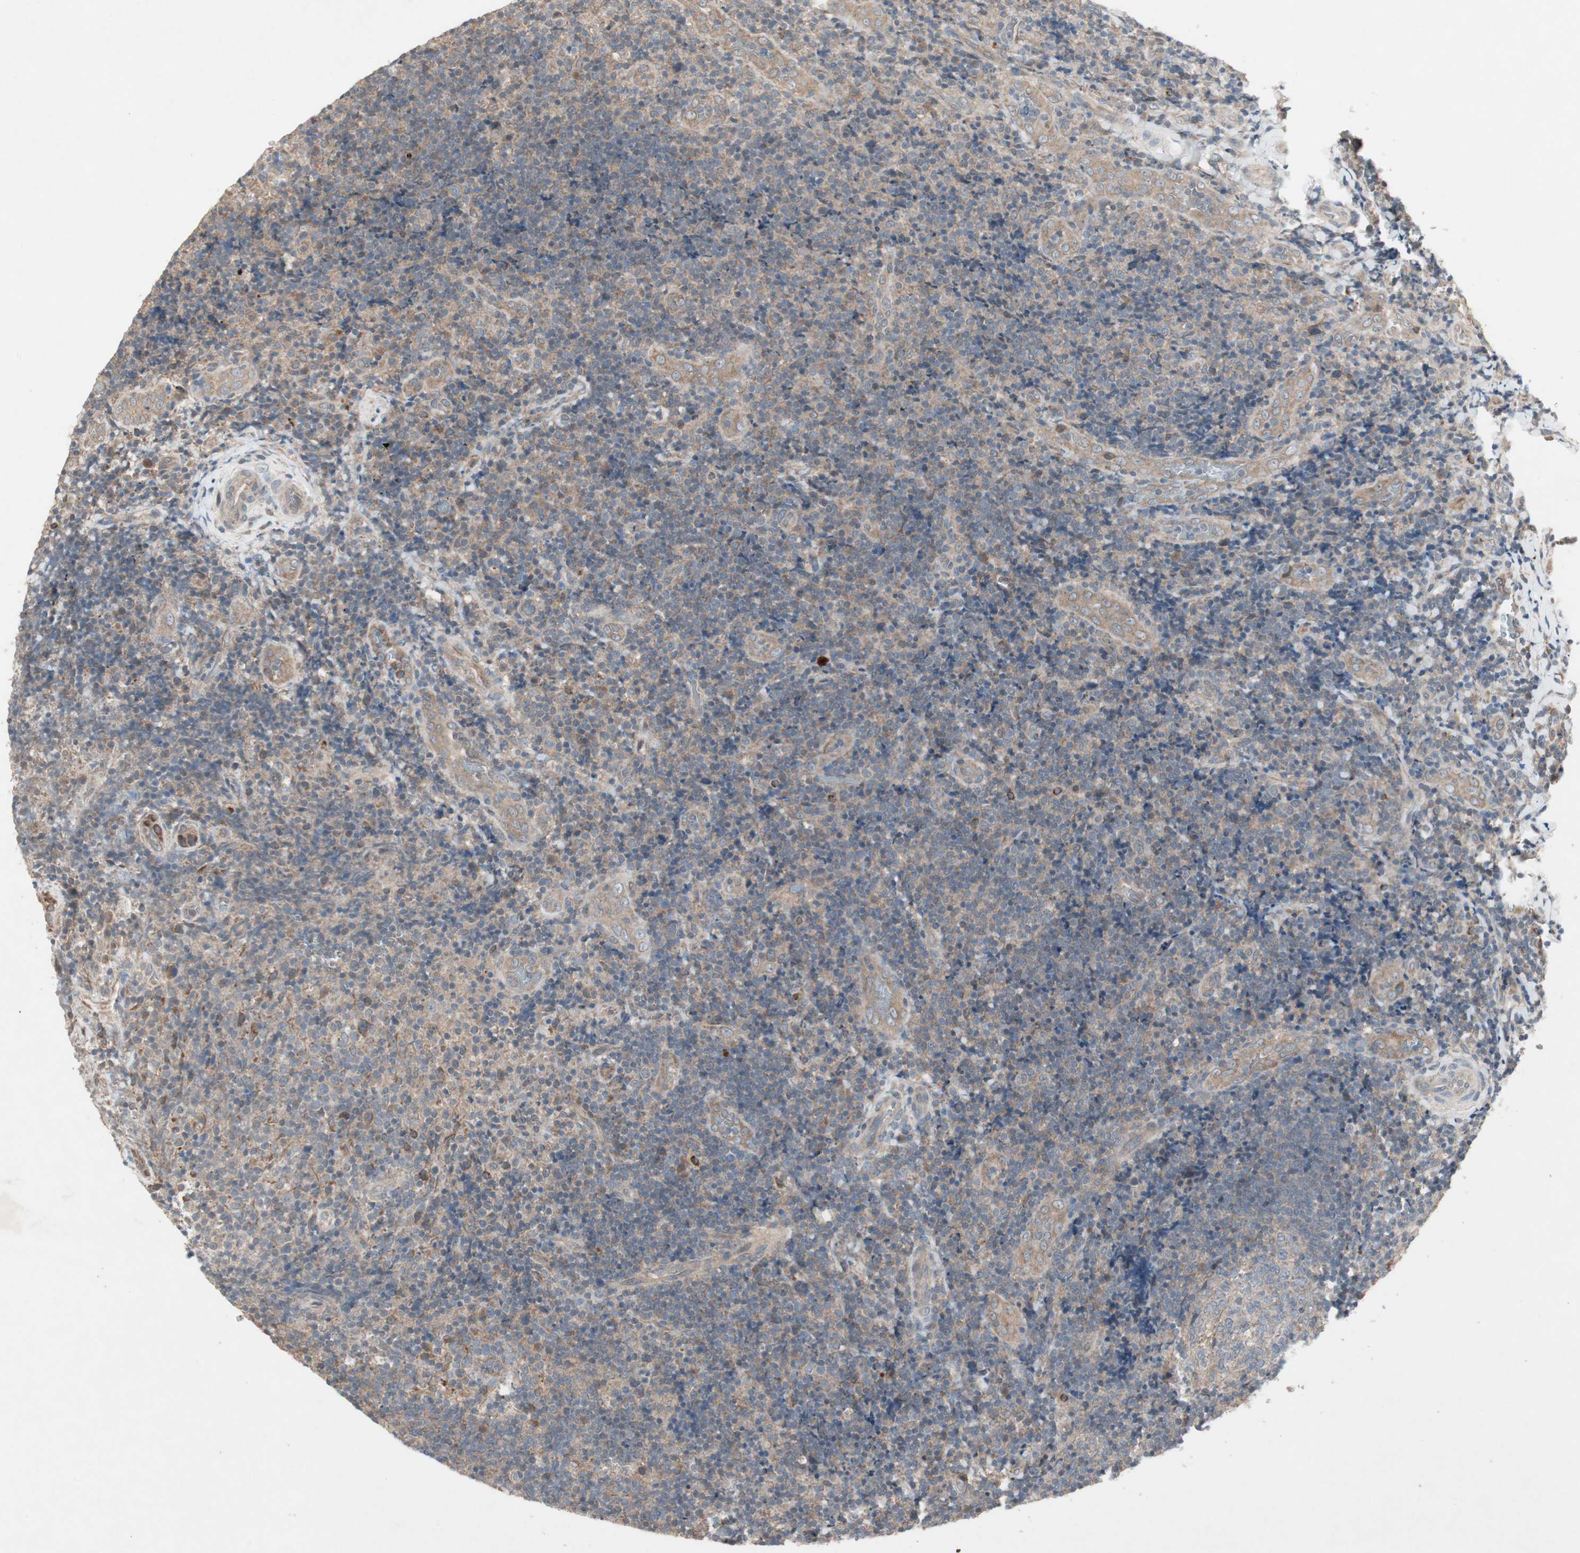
{"staining": {"intensity": "negative", "quantity": "none", "location": "none"}, "tissue": "lymphoma", "cell_type": "Tumor cells", "image_type": "cancer", "snomed": [{"axis": "morphology", "description": "Malignant lymphoma, non-Hodgkin's type, High grade"}, {"axis": "topography", "description": "Tonsil"}], "caption": "IHC of human lymphoma exhibits no positivity in tumor cells.", "gene": "JMJD7-PLA2G4B", "patient": {"sex": "female", "age": 36}}